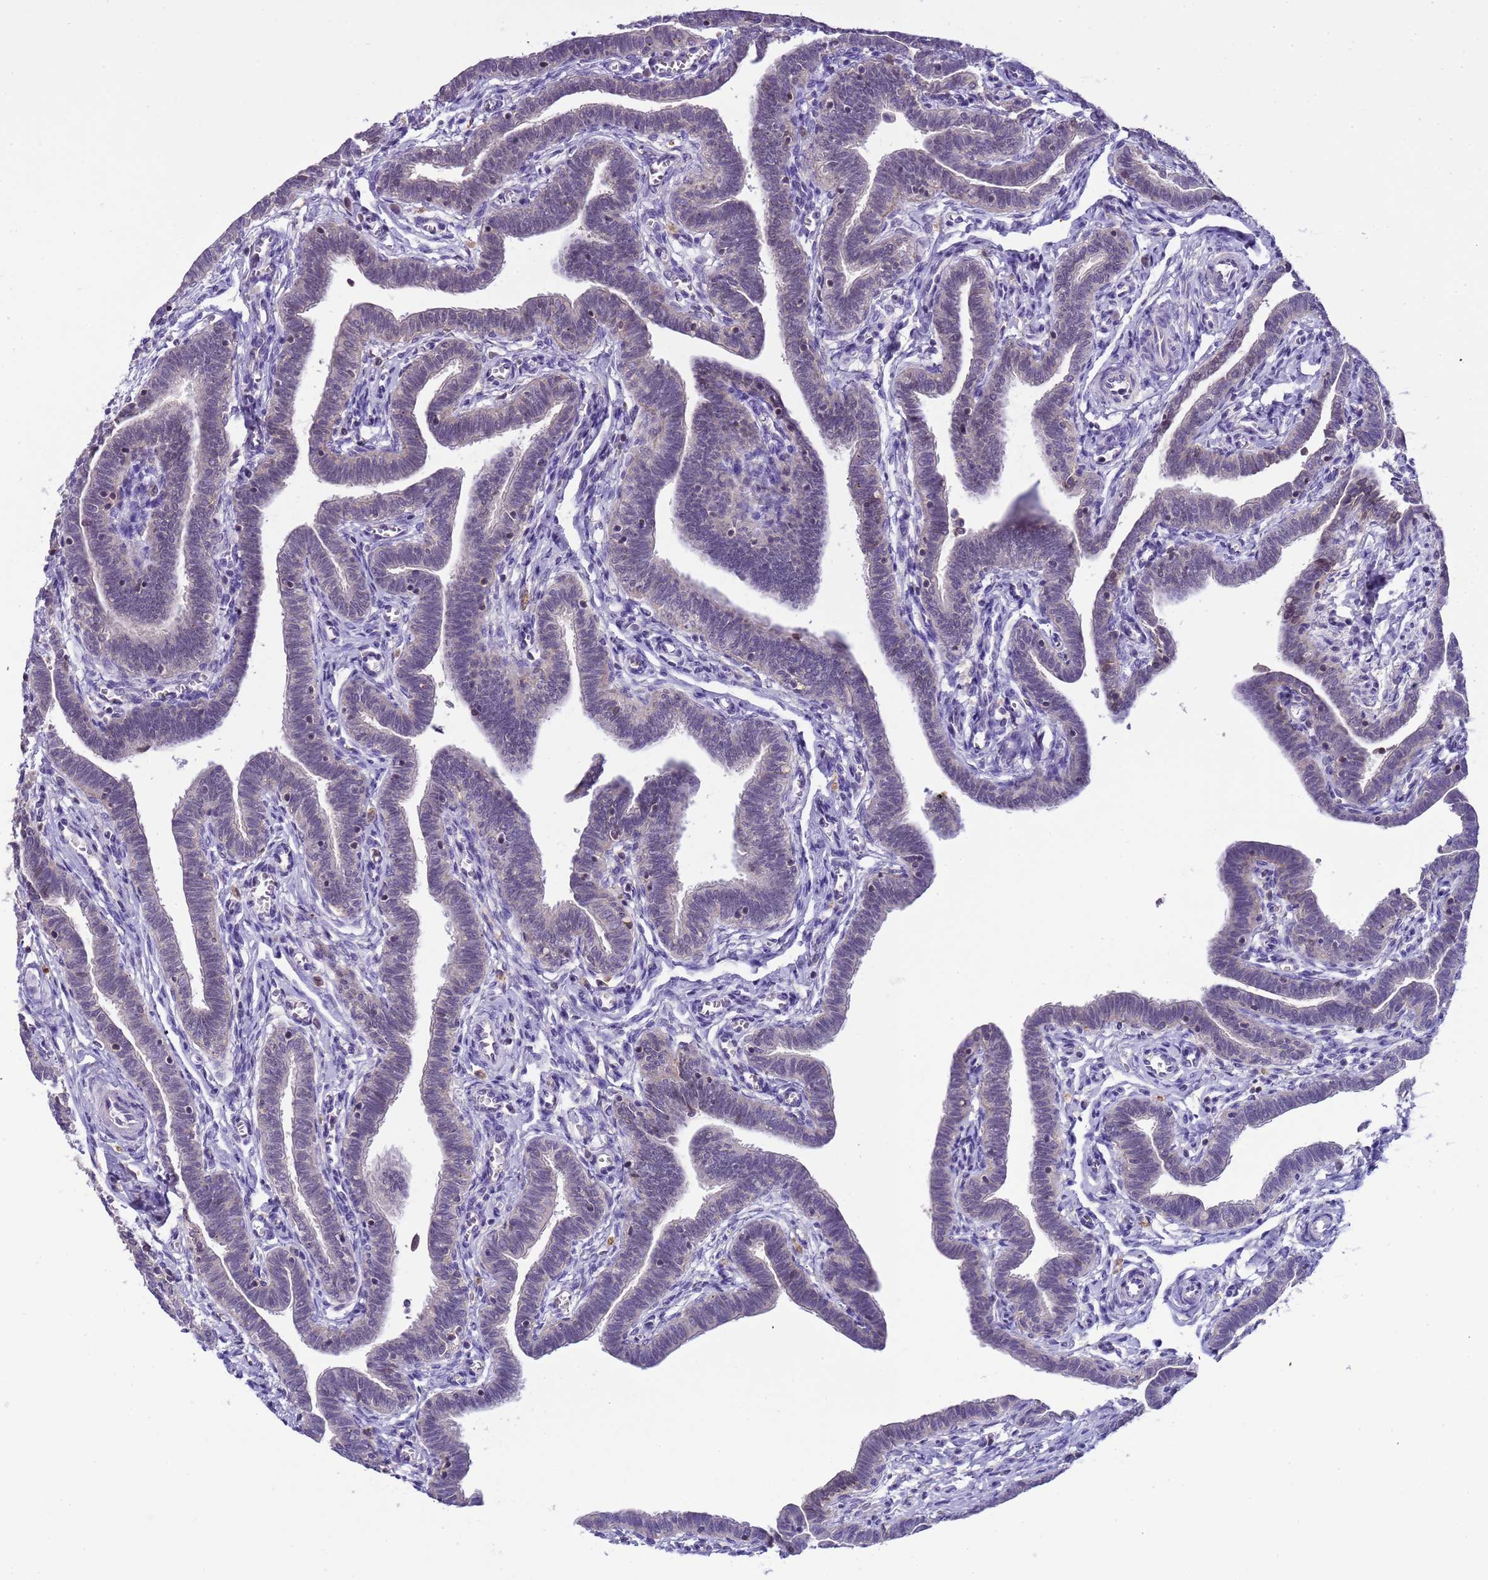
{"staining": {"intensity": "moderate", "quantity": "<25%", "location": "cytoplasmic/membranous"}, "tissue": "fallopian tube", "cell_type": "Glandular cells", "image_type": "normal", "snomed": [{"axis": "morphology", "description": "Normal tissue, NOS"}, {"axis": "topography", "description": "Fallopian tube"}], "caption": "Glandular cells demonstrate moderate cytoplasmic/membranous expression in about <25% of cells in normal fallopian tube.", "gene": "PLCXD3", "patient": {"sex": "female", "age": 36}}